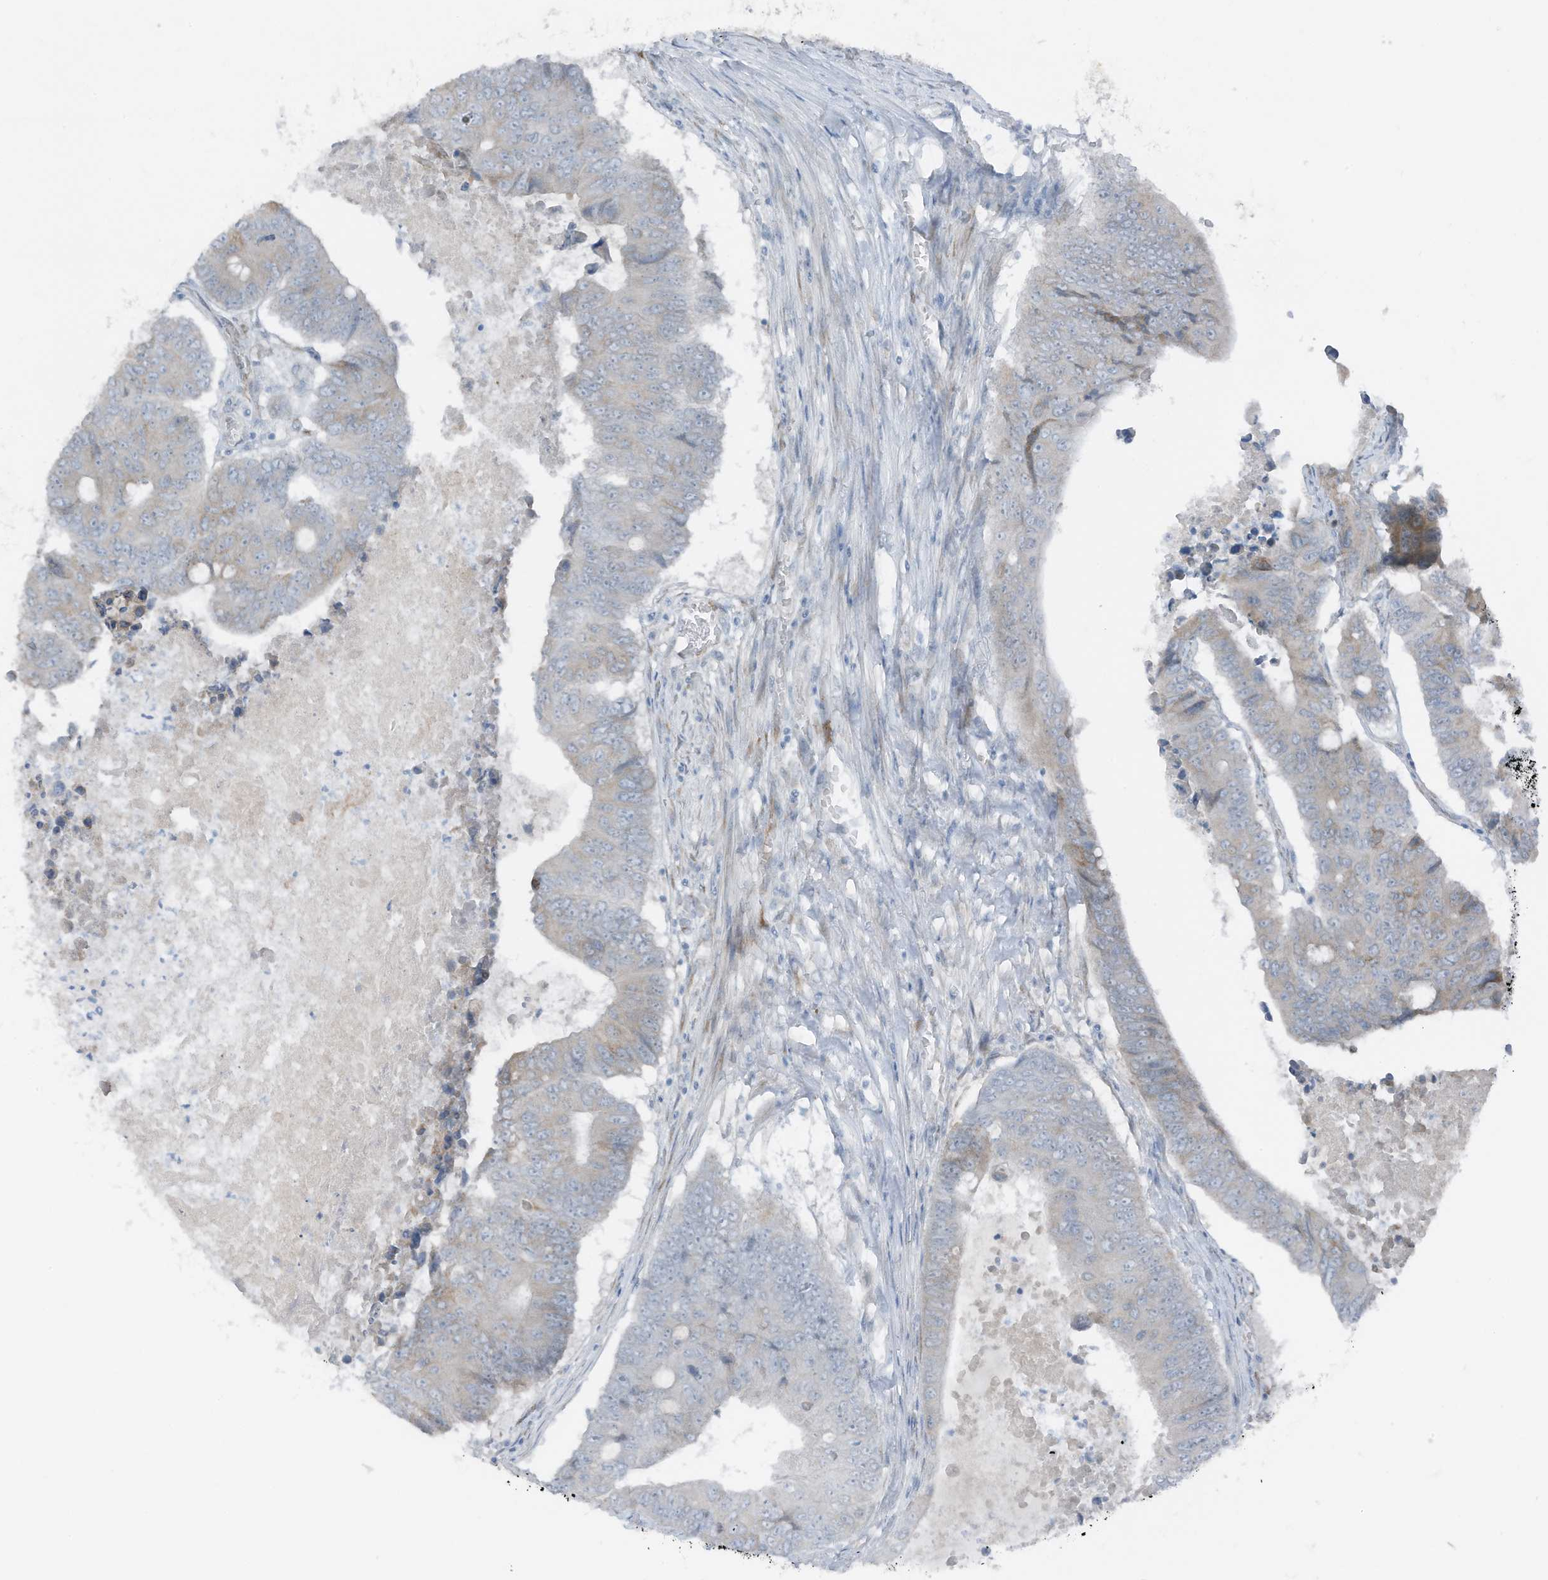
{"staining": {"intensity": "negative", "quantity": "none", "location": "none"}, "tissue": "colorectal cancer", "cell_type": "Tumor cells", "image_type": "cancer", "snomed": [{"axis": "morphology", "description": "Adenocarcinoma, NOS"}, {"axis": "topography", "description": "Colon"}], "caption": "This photomicrograph is of adenocarcinoma (colorectal) stained with immunohistochemistry (IHC) to label a protein in brown with the nuclei are counter-stained blue. There is no positivity in tumor cells.", "gene": "ARHGEF33", "patient": {"sex": "male", "age": 87}}